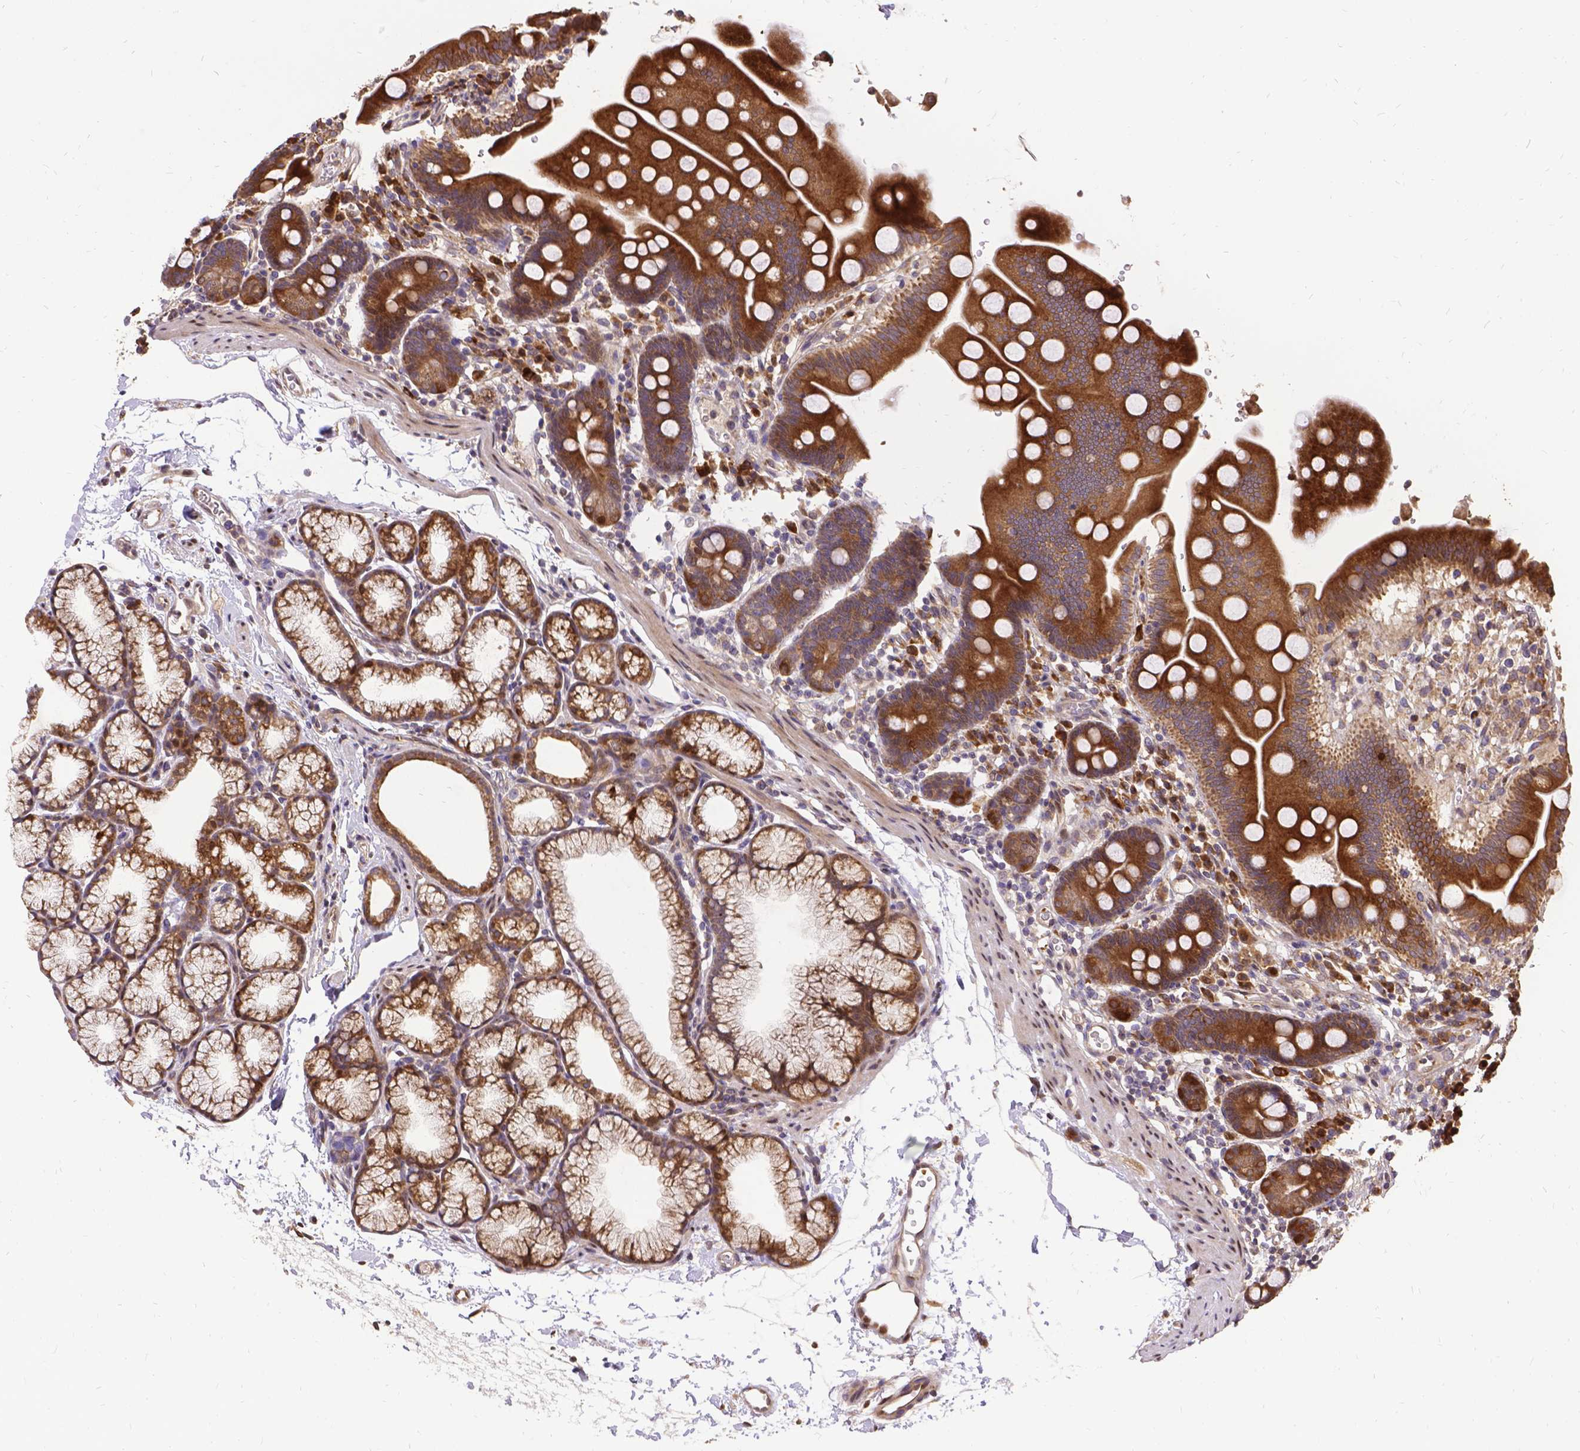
{"staining": {"intensity": "strong", "quantity": ">75%", "location": "cytoplasmic/membranous"}, "tissue": "duodenum", "cell_type": "Glandular cells", "image_type": "normal", "snomed": [{"axis": "morphology", "description": "Normal tissue, NOS"}, {"axis": "topography", "description": "Duodenum"}], "caption": "Brown immunohistochemical staining in unremarkable duodenum displays strong cytoplasmic/membranous positivity in approximately >75% of glandular cells.", "gene": "DENND6A", "patient": {"sex": "male", "age": 59}}